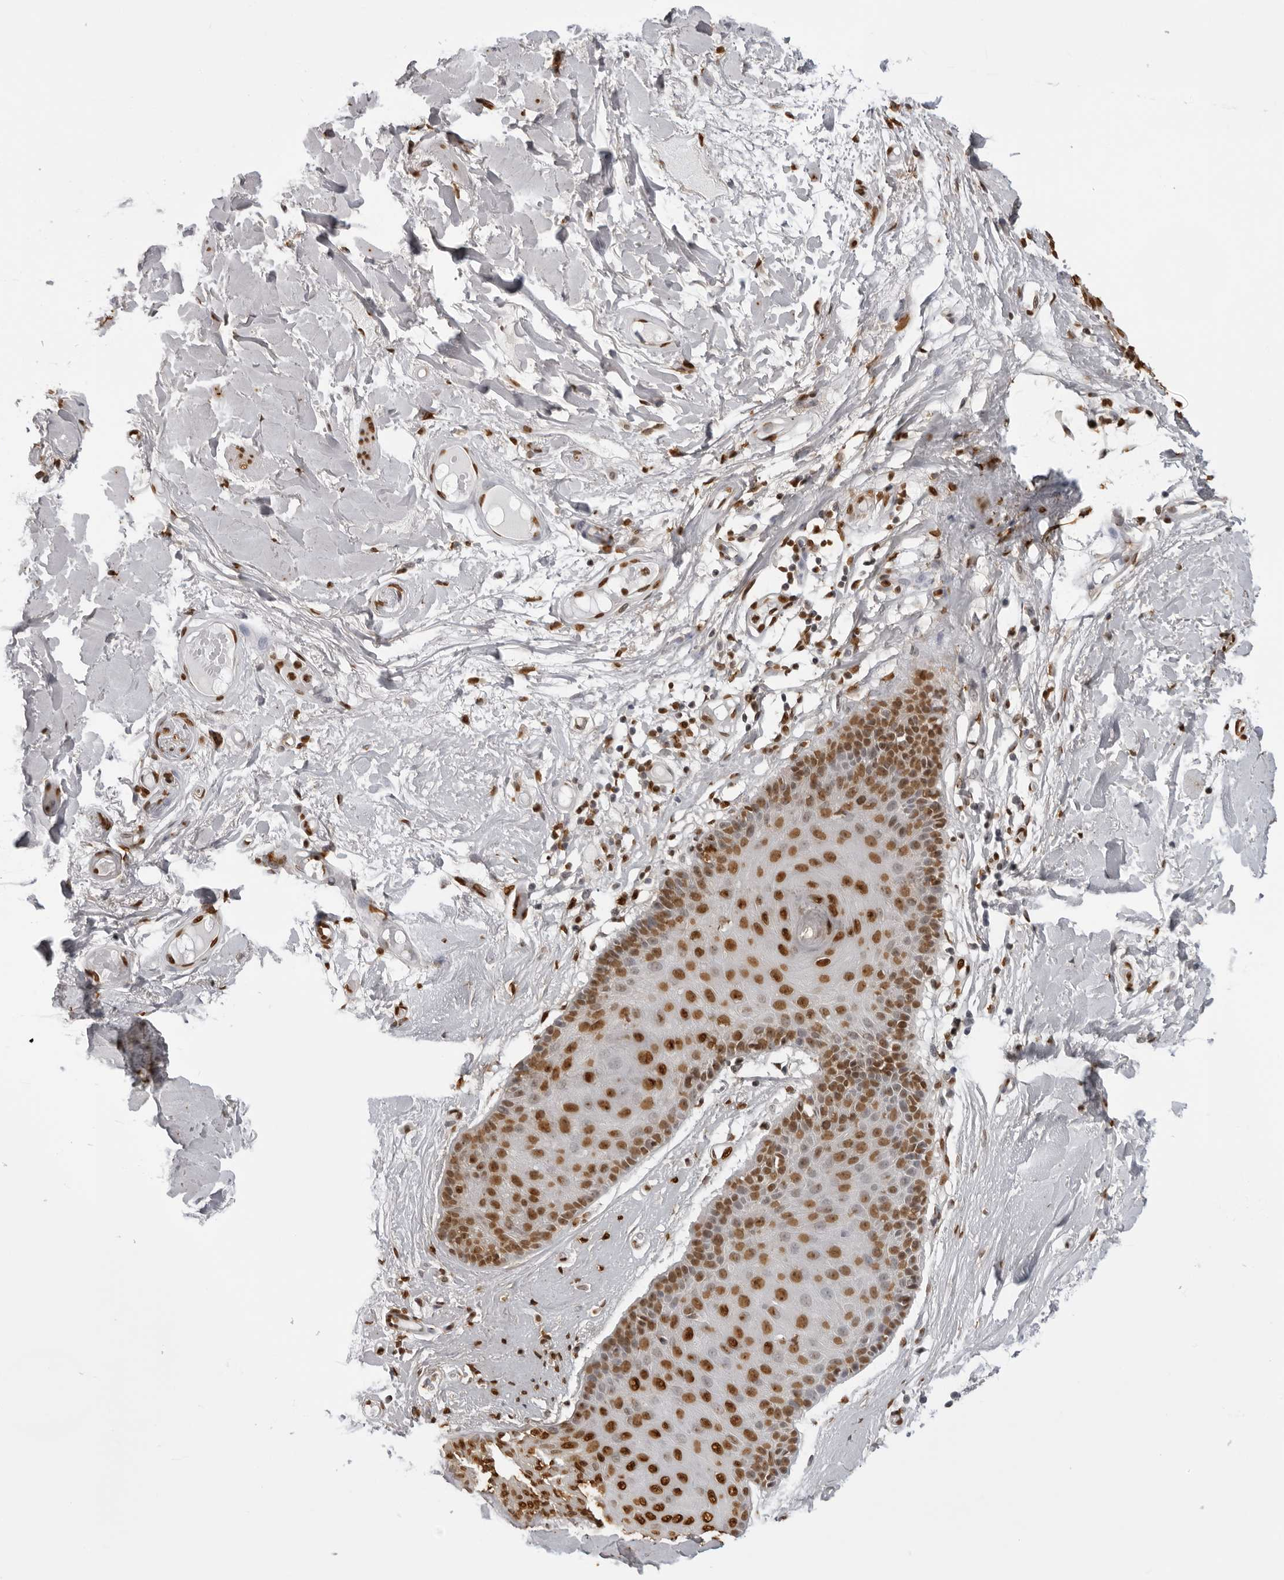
{"staining": {"intensity": "strong", "quantity": ">75%", "location": "cytoplasmic/membranous,nuclear"}, "tissue": "skin", "cell_type": "Epidermal cells", "image_type": "normal", "snomed": [{"axis": "morphology", "description": "Normal tissue, NOS"}, {"axis": "topography", "description": "Vulva"}], "caption": "Human skin stained for a protein (brown) displays strong cytoplasmic/membranous,nuclear positive positivity in about >75% of epidermal cells.", "gene": "ZFP91", "patient": {"sex": "female", "age": 73}}